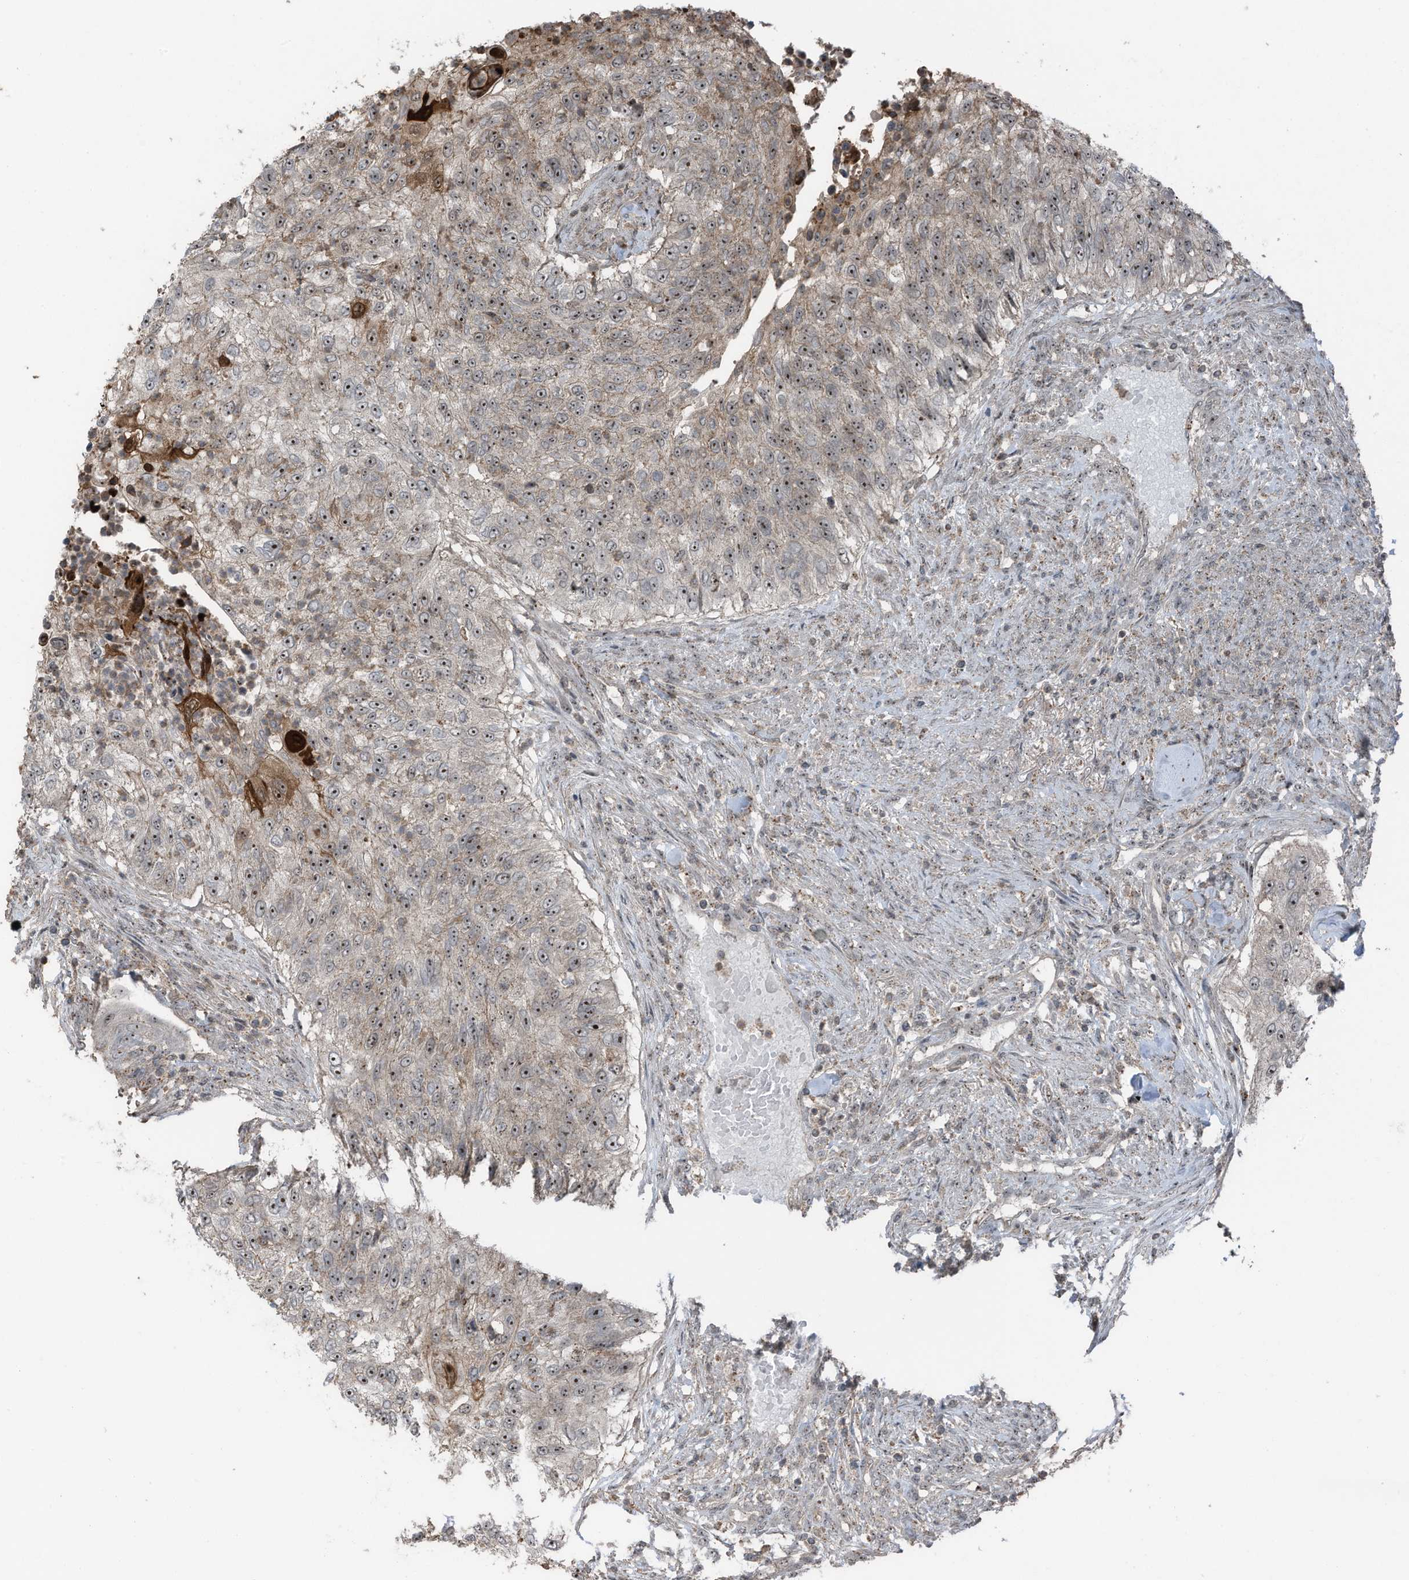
{"staining": {"intensity": "moderate", "quantity": ">75%", "location": "nuclear"}, "tissue": "urothelial cancer", "cell_type": "Tumor cells", "image_type": "cancer", "snomed": [{"axis": "morphology", "description": "Urothelial carcinoma, High grade"}, {"axis": "topography", "description": "Urinary bladder"}], "caption": "The micrograph exhibits staining of urothelial cancer, revealing moderate nuclear protein staining (brown color) within tumor cells.", "gene": "UTP3", "patient": {"sex": "female", "age": 60}}